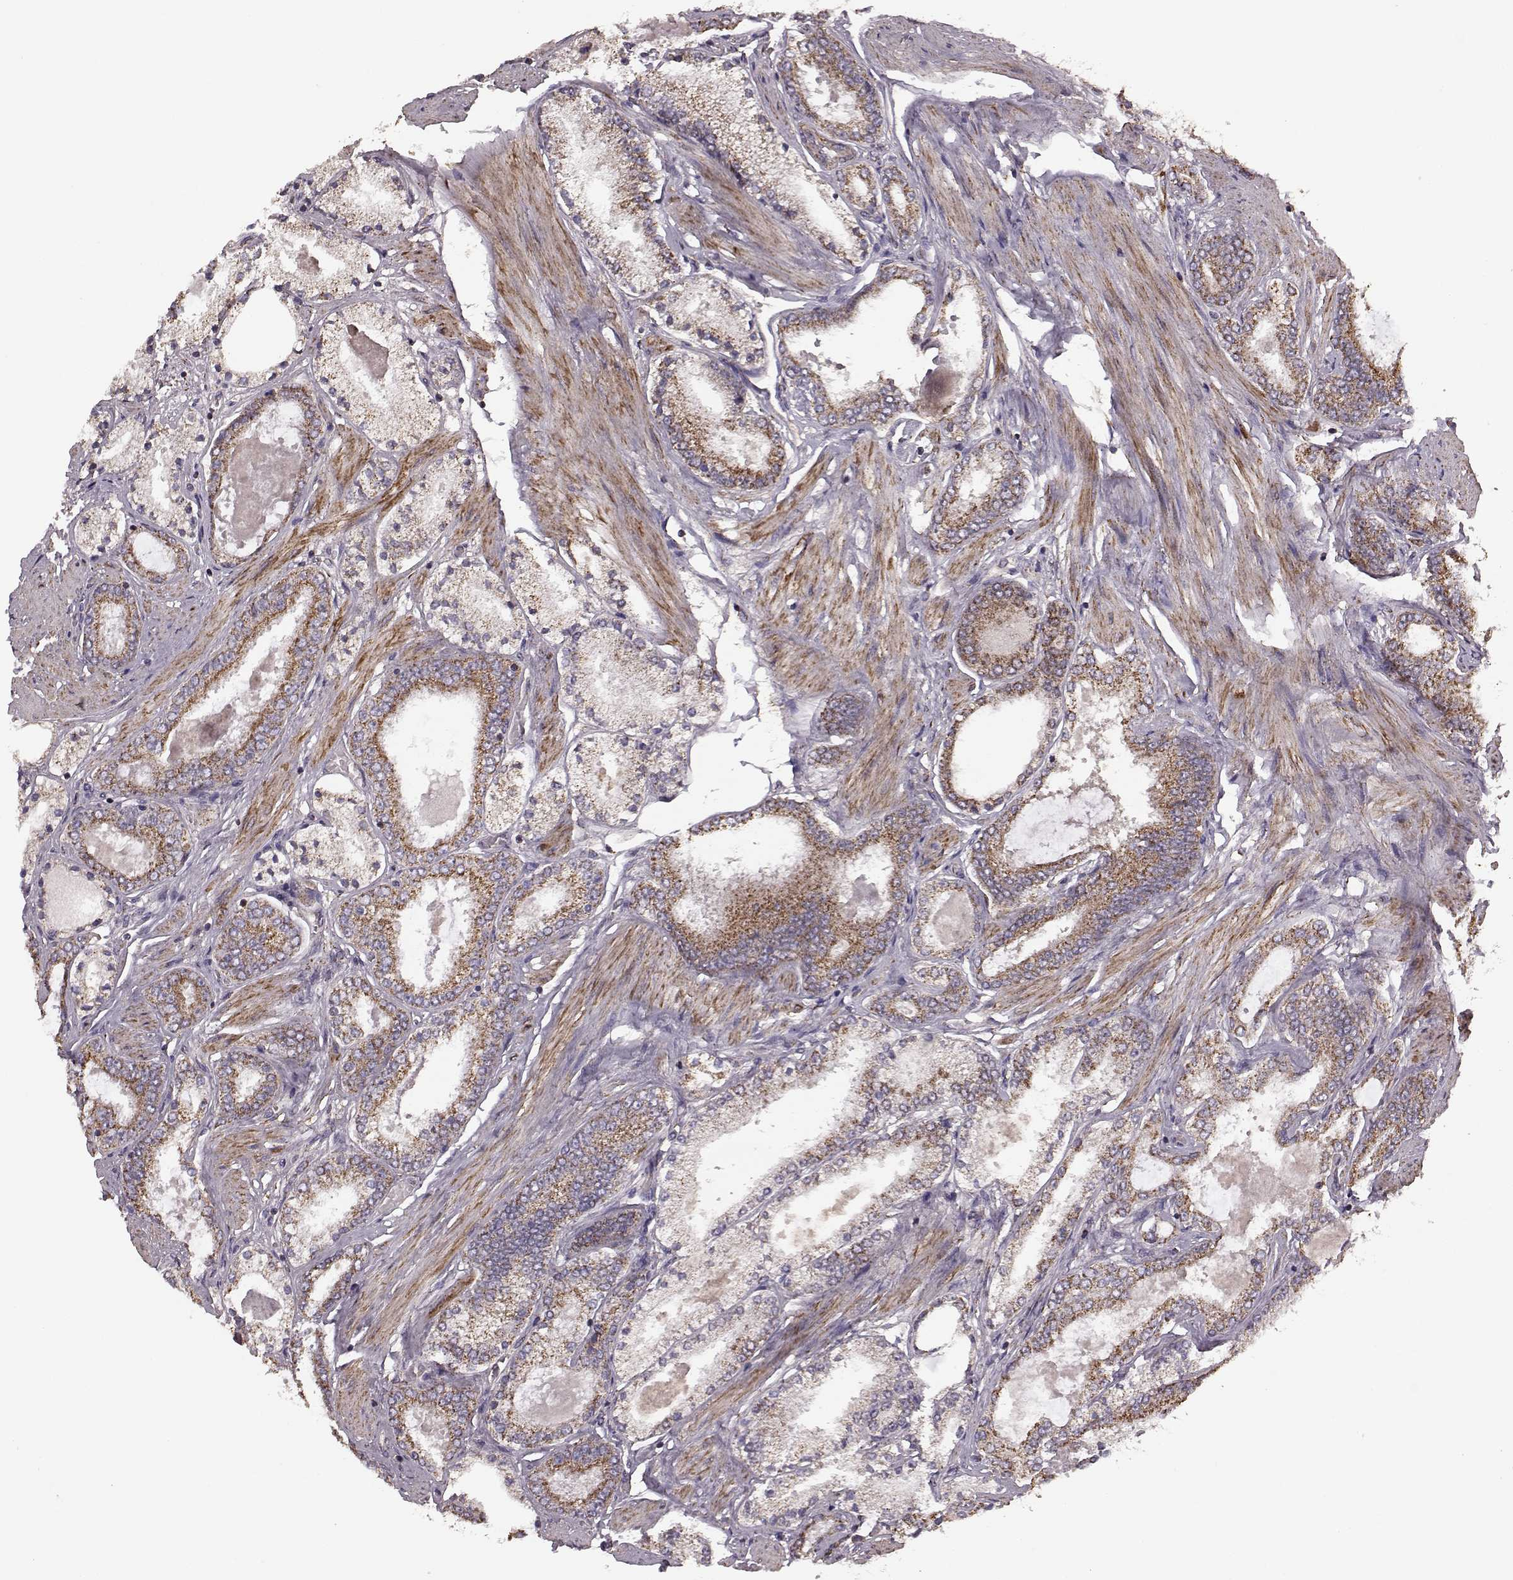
{"staining": {"intensity": "moderate", "quantity": ">75%", "location": "cytoplasmic/membranous"}, "tissue": "prostate cancer", "cell_type": "Tumor cells", "image_type": "cancer", "snomed": [{"axis": "morphology", "description": "Adenocarcinoma, High grade"}, {"axis": "topography", "description": "Prostate"}], "caption": "IHC of human prostate cancer shows medium levels of moderate cytoplasmic/membranous expression in approximately >75% of tumor cells.", "gene": "PUDP", "patient": {"sex": "male", "age": 63}}